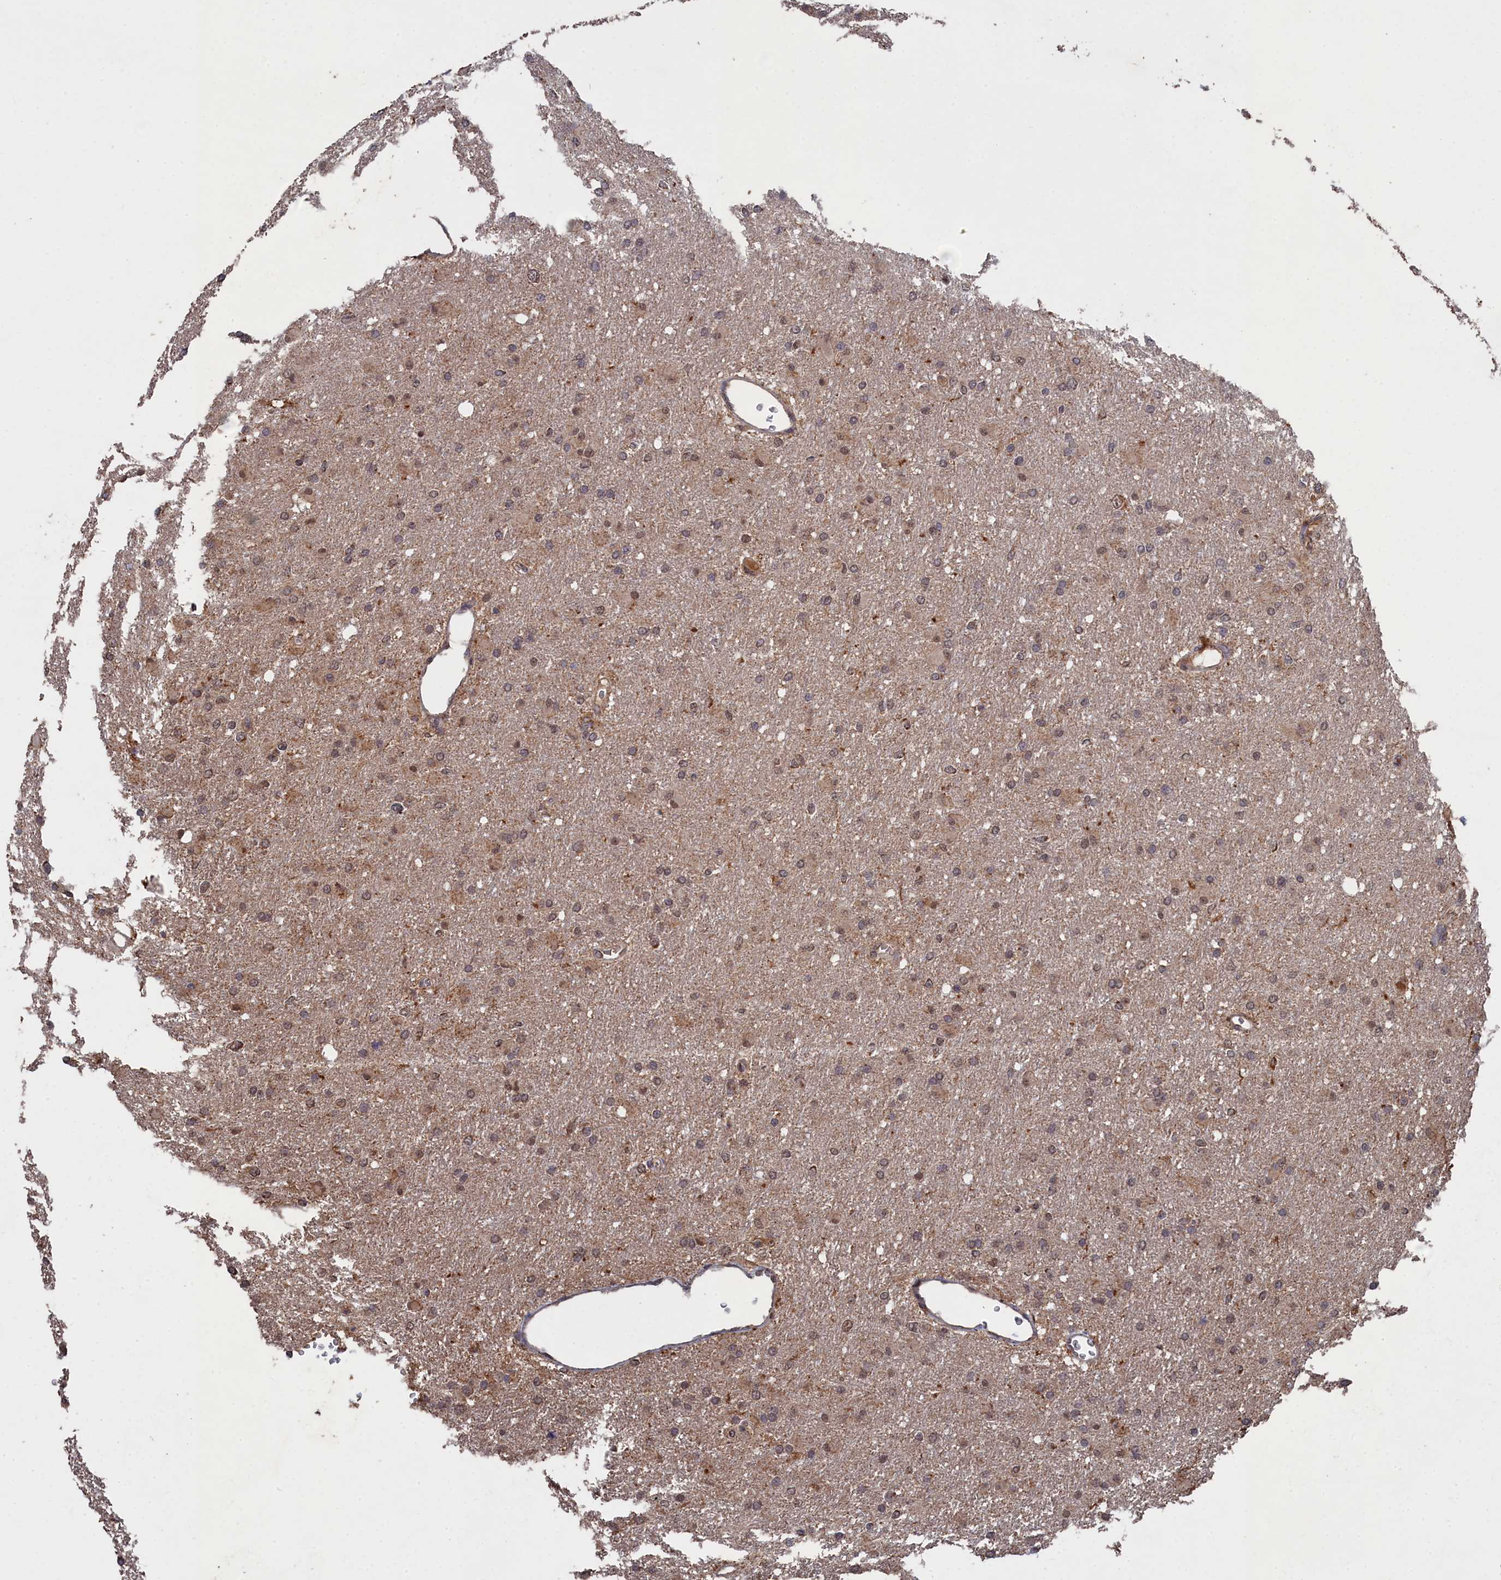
{"staining": {"intensity": "moderate", "quantity": ">75%", "location": "cytoplasmic/membranous"}, "tissue": "glioma", "cell_type": "Tumor cells", "image_type": "cancer", "snomed": [{"axis": "morphology", "description": "Glioma, malignant, High grade"}, {"axis": "topography", "description": "Cerebral cortex"}], "caption": "Immunohistochemical staining of human malignant glioma (high-grade) displays moderate cytoplasmic/membranous protein expression in about >75% of tumor cells.", "gene": "CEACAM21", "patient": {"sex": "female", "age": 36}}